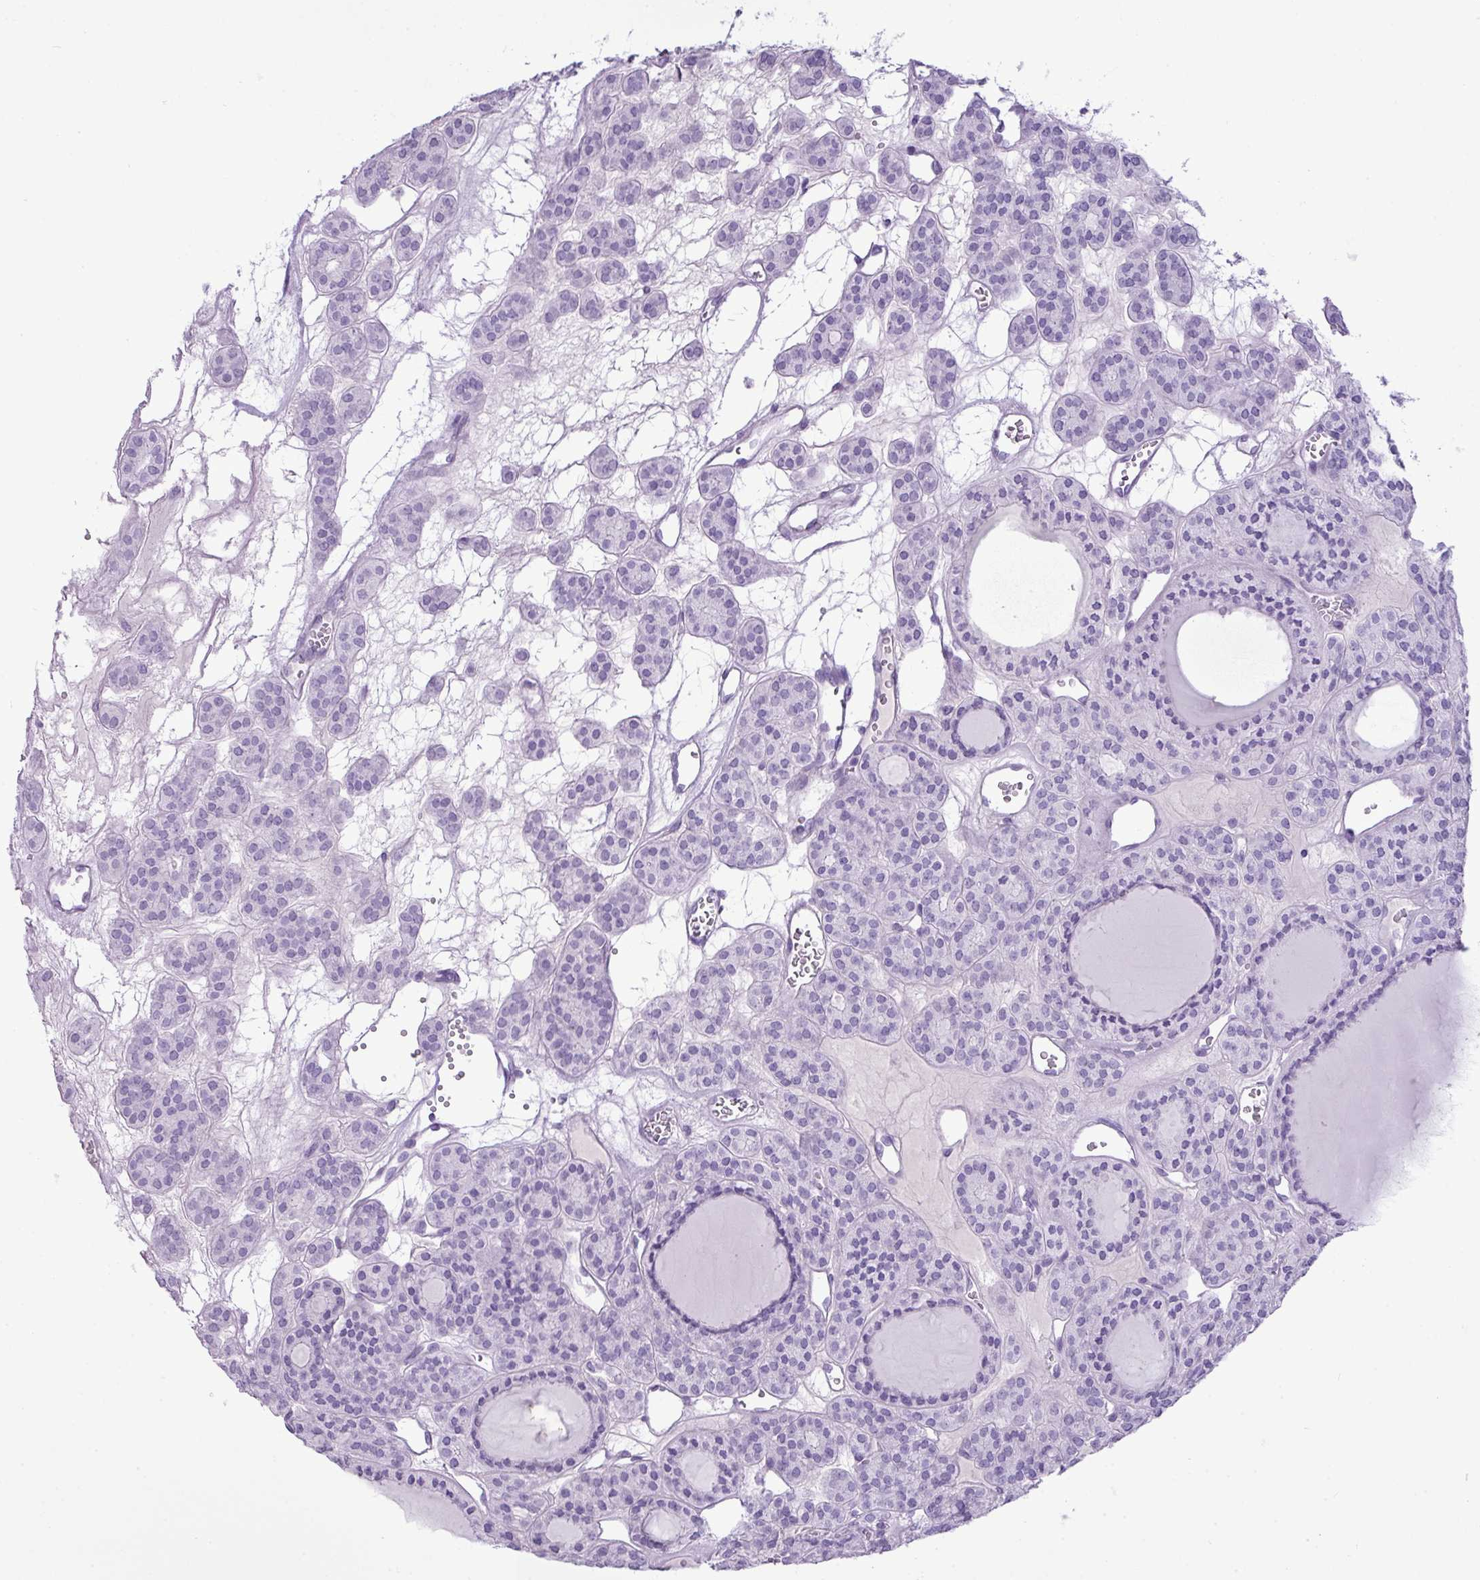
{"staining": {"intensity": "negative", "quantity": "none", "location": "none"}, "tissue": "thyroid cancer", "cell_type": "Tumor cells", "image_type": "cancer", "snomed": [{"axis": "morphology", "description": "Follicular adenoma carcinoma, NOS"}, {"axis": "topography", "description": "Thyroid gland"}], "caption": "An IHC image of follicular adenoma carcinoma (thyroid) is shown. There is no staining in tumor cells of follicular adenoma carcinoma (thyroid).", "gene": "RBMXL2", "patient": {"sex": "female", "age": 63}}